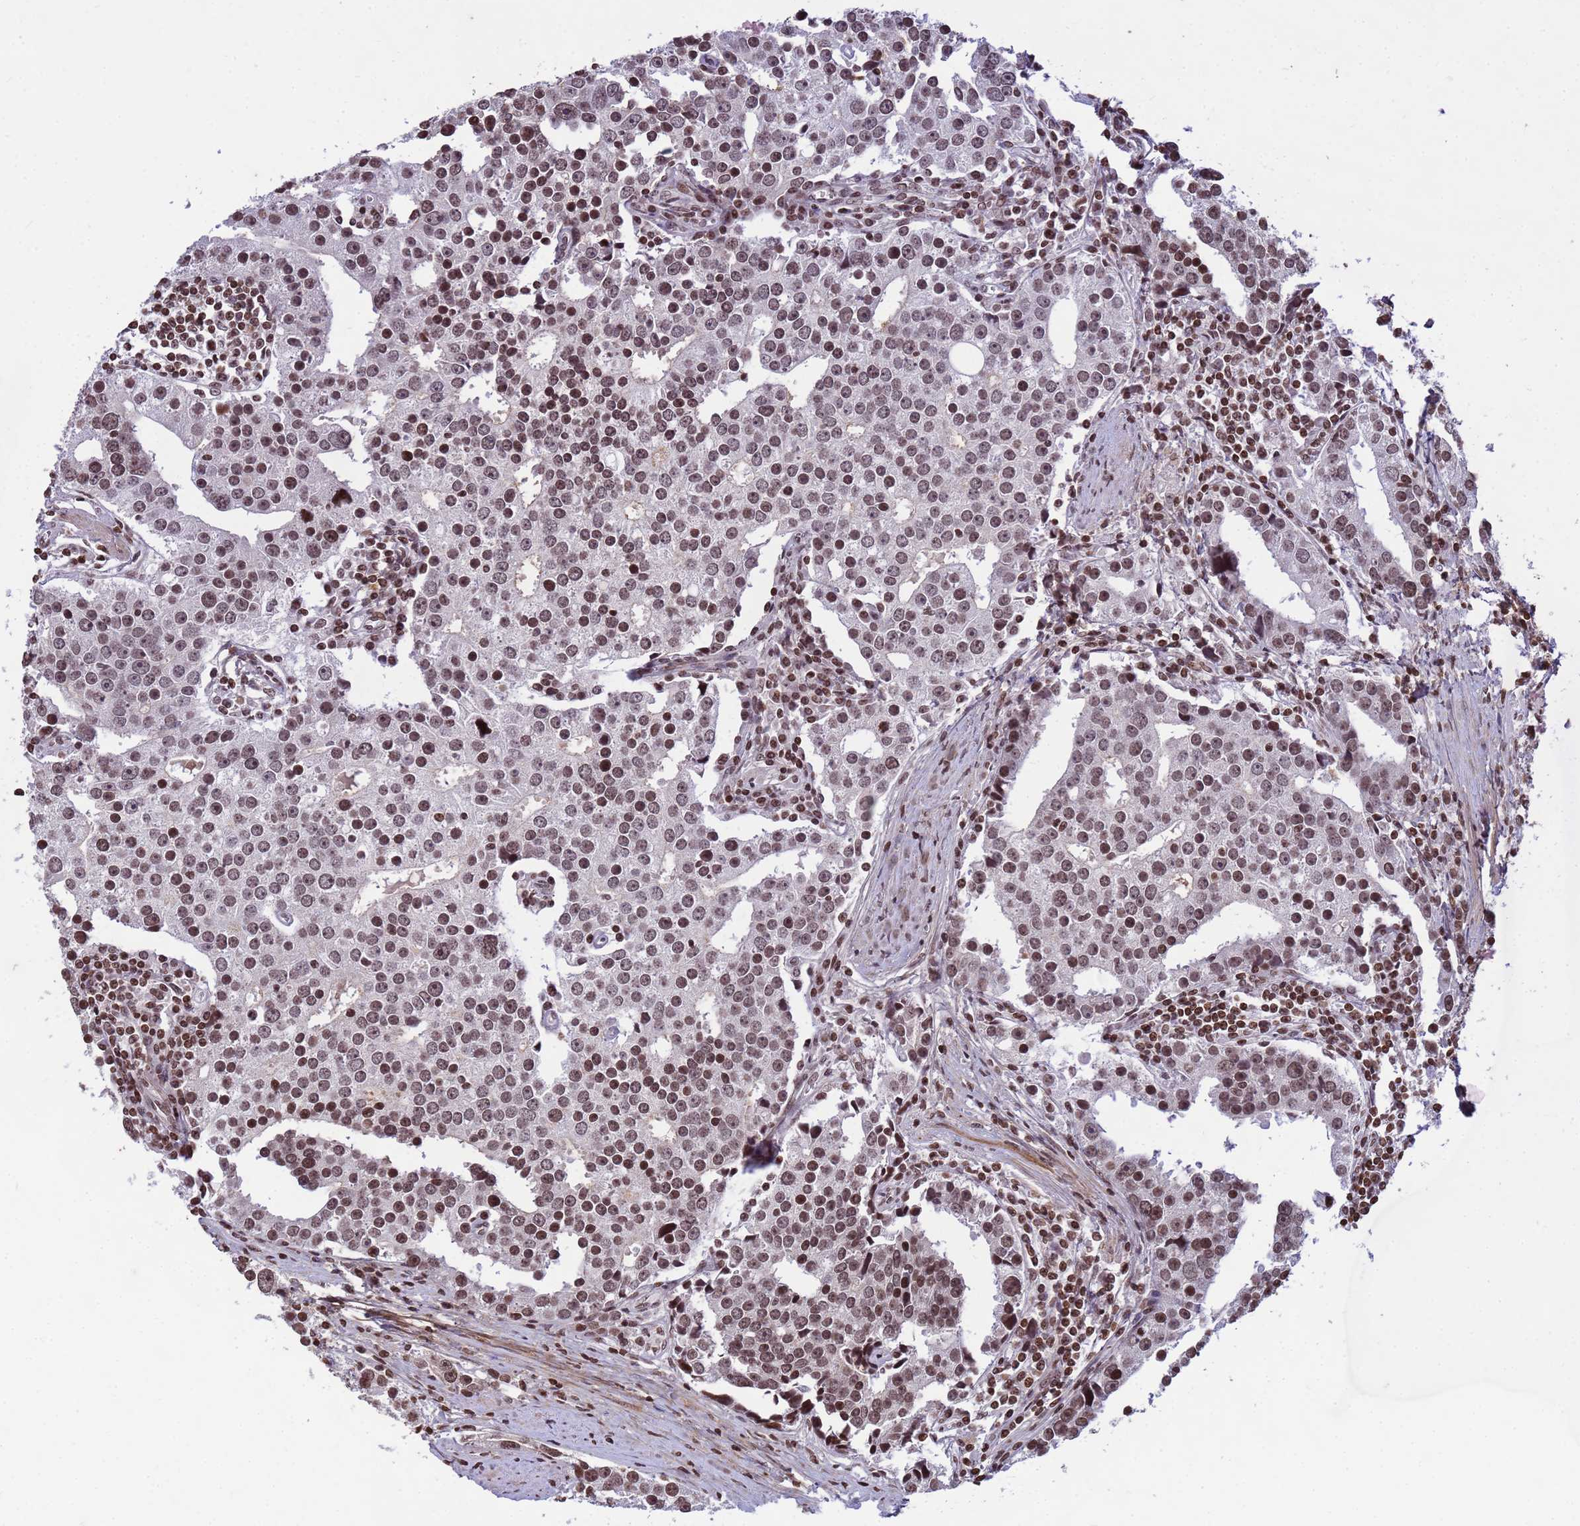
{"staining": {"intensity": "moderate", "quantity": ">75%", "location": "nuclear"}, "tissue": "prostate cancer", "cell_type": "Tumor cells", "image_type": "cancer", "snomed": [{"axis": "morphology", "description": "Adenocarcinoma, High grade"}, {"axis": "topography", "description": "Prostate"}], "caption": "Protein expression analysis of human high-grade adenocarcinoma (prostate) reveals moderate nuclear positivity in about >75% of tumor cells.", "gene": "H3-3B", "patient": {"sex": "male", "age": 71}}